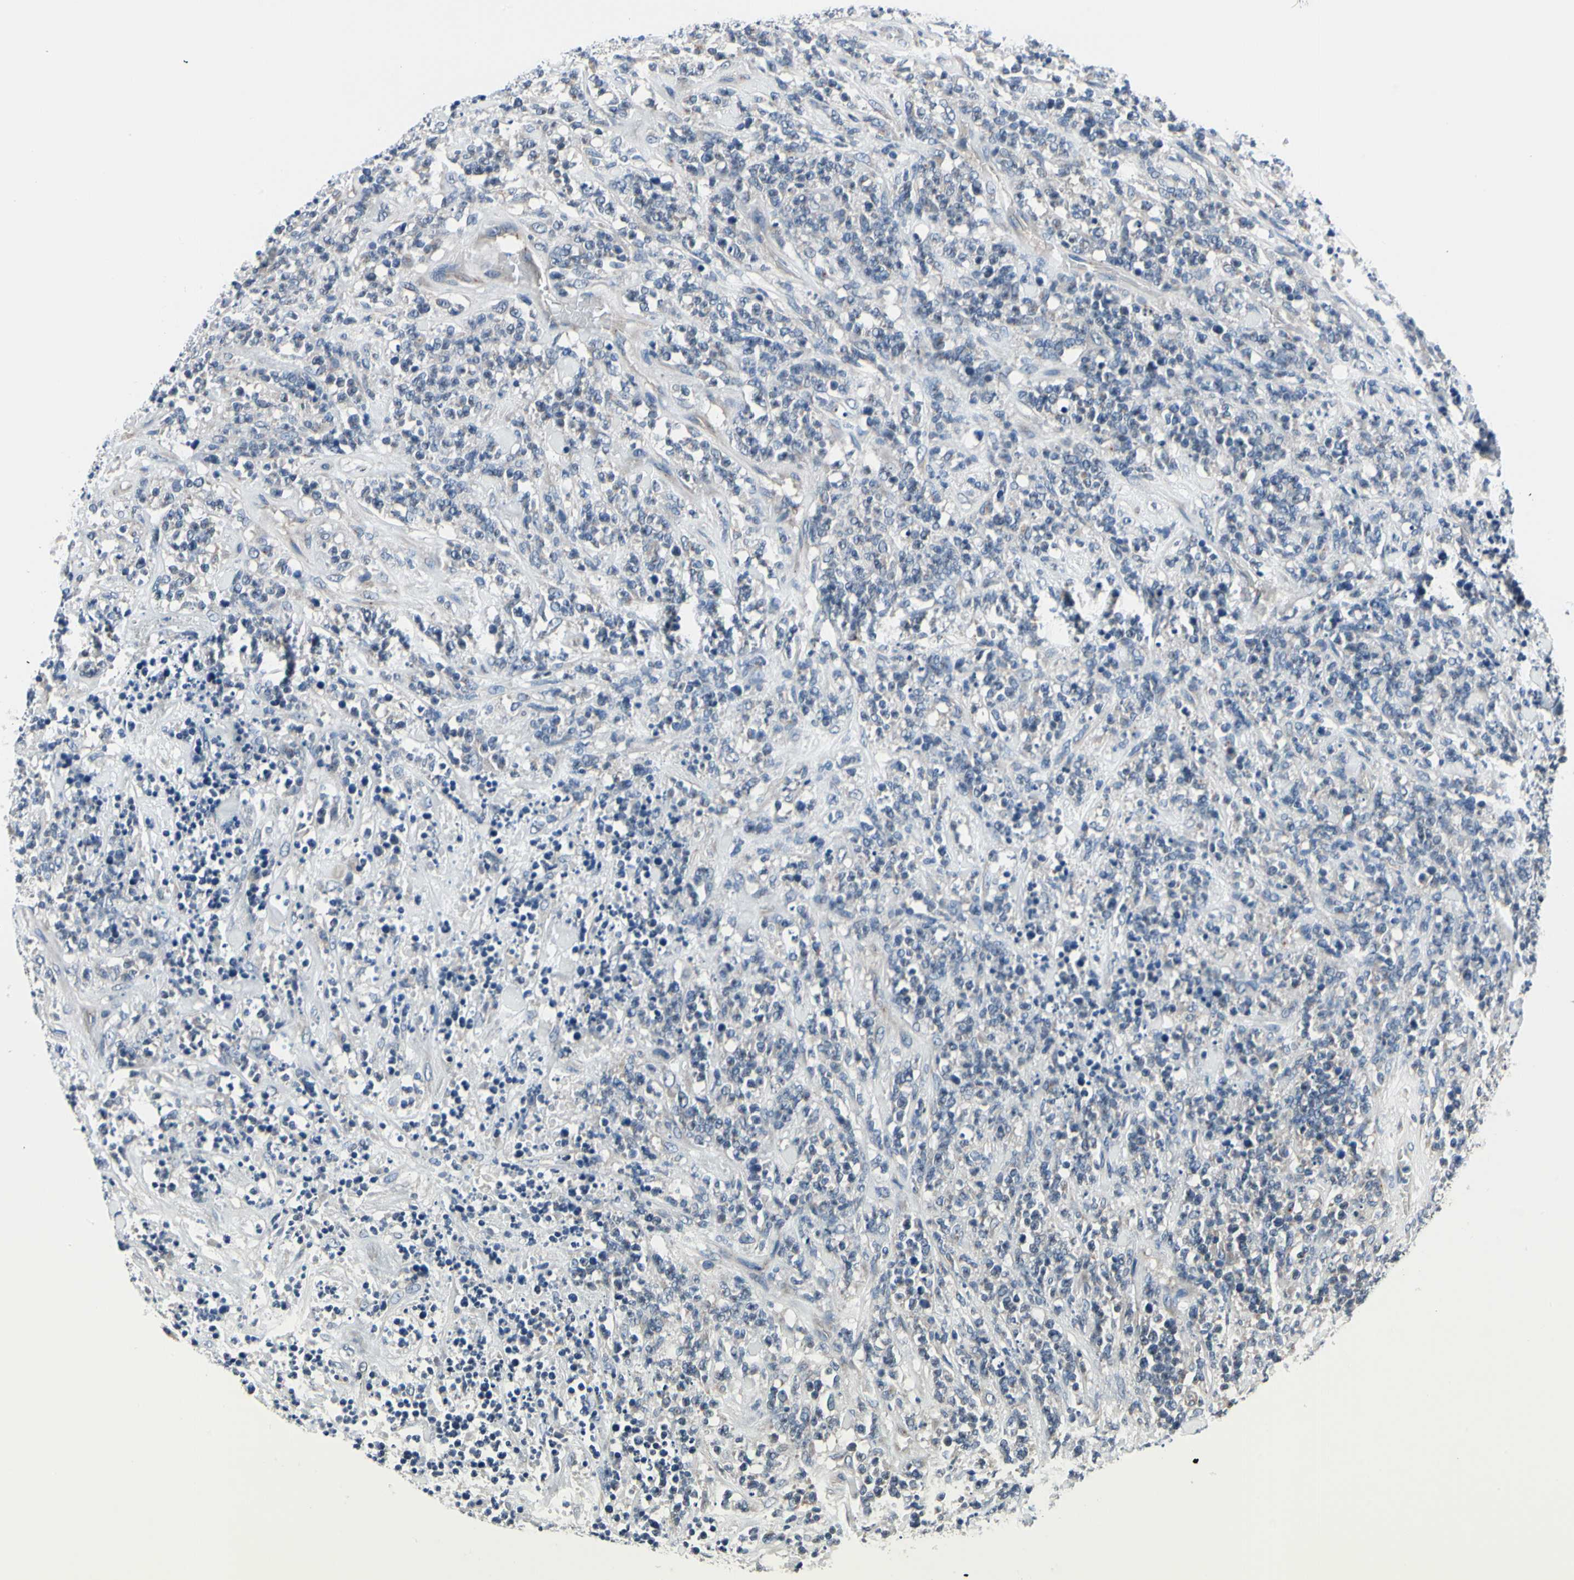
{"staining": {"intensity": "negative", "quantity": "none", "location": "none"}, "tissue": "lymphoma", "cell_type": "Tumor cells", "image_type": "cancer", "snomed": [{"axis": "morphology", "description": "Malignant lymphoma, non-Hodgkin's type, High grade"}, {"axis": "topography", "description": "Soft tissue"}], "caption": "Immunohistochemical staining of malignant lymphoma, non-Hodgkin's type (high-grade) displays no significant positivity in tumor cells. (DAB (3,3'-diaminobenzidine) immunohistochemistry with hematoxylin counter stain).", "gene": "PRKAR2B", "patient": {"sex": "male", "age": 18}}